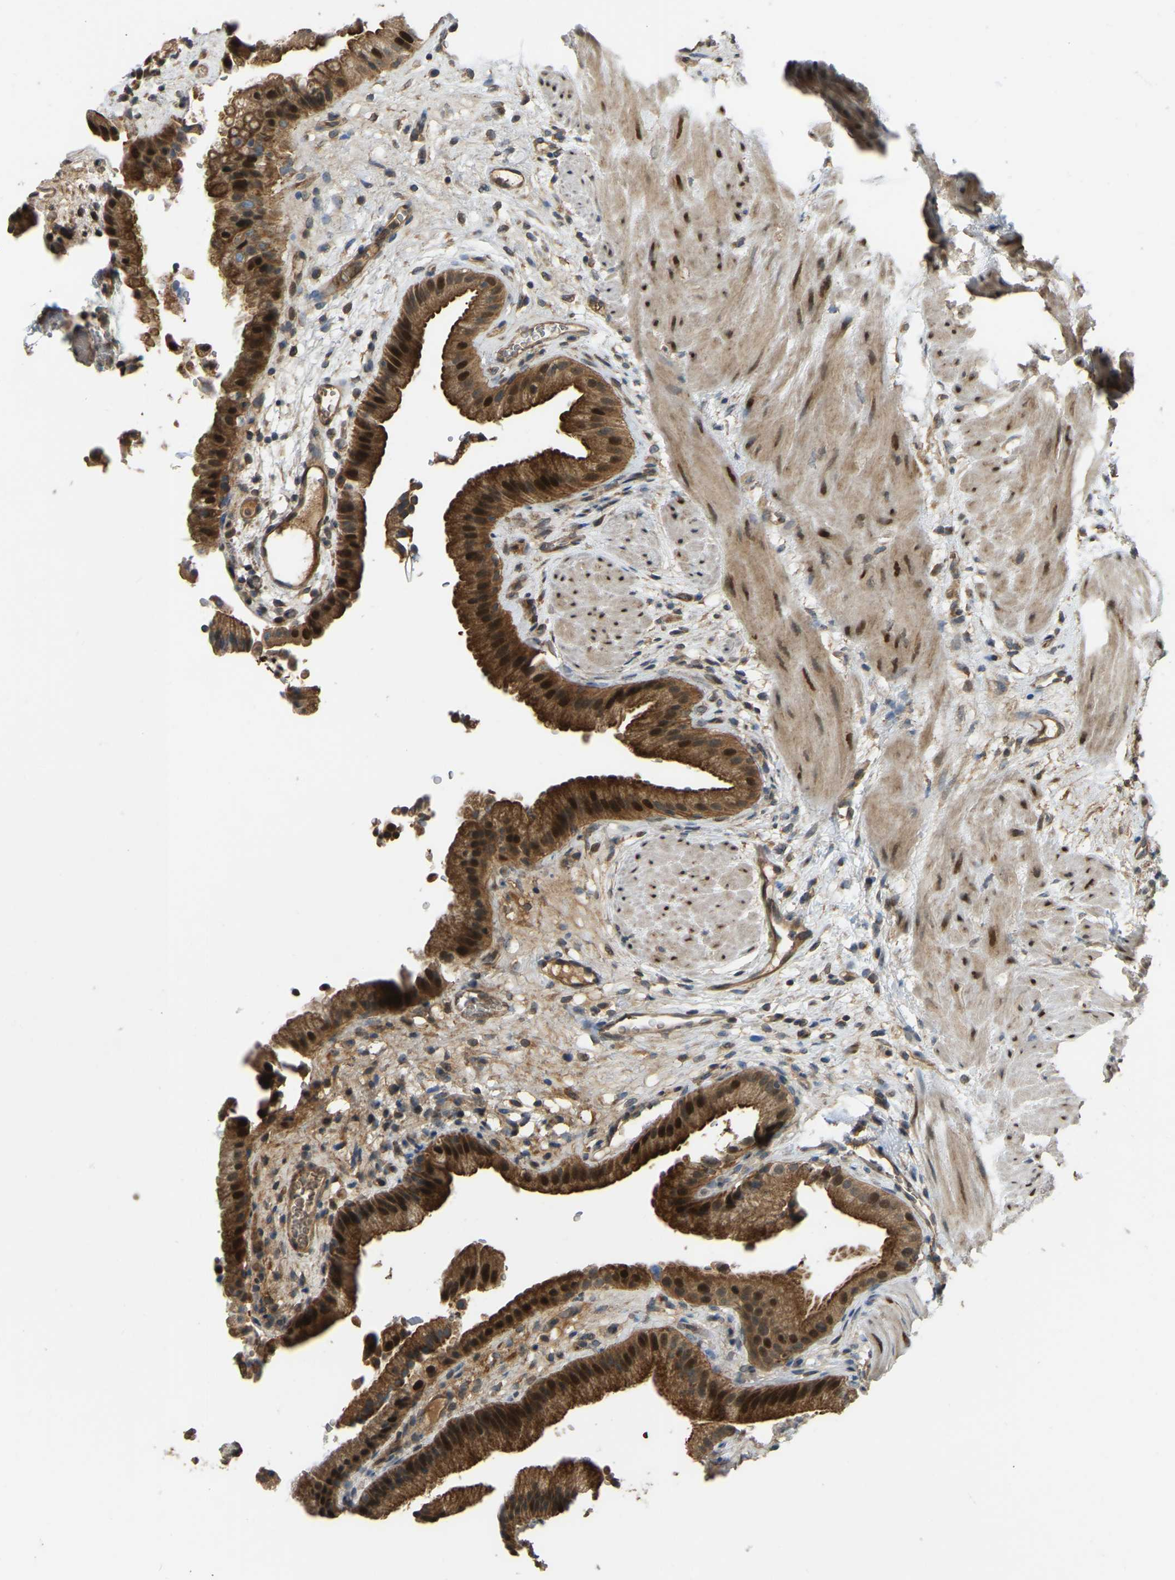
{"staining": {"intensity": "strong", "quantity": ">75%", "location": "cytoplasmic/membranous,nuclear"}, "tissue": "gallbladder", "cell_type": "Glandular cells", "image_type": "normal", "snomed": [{"axis": "morphology", "description": "Normal tissue, NOS"}, {"axis": "topography", "description": "Gallbladder"}], "caption": "Immunohistochemistry of normal gallbladder reveals high levels of strong cytoplasmic/membranous,nuclear positivity in approximately >75% of glandular cells.", "gene": "C21orf91", "patient": {"sex": "male", "age": 49}}